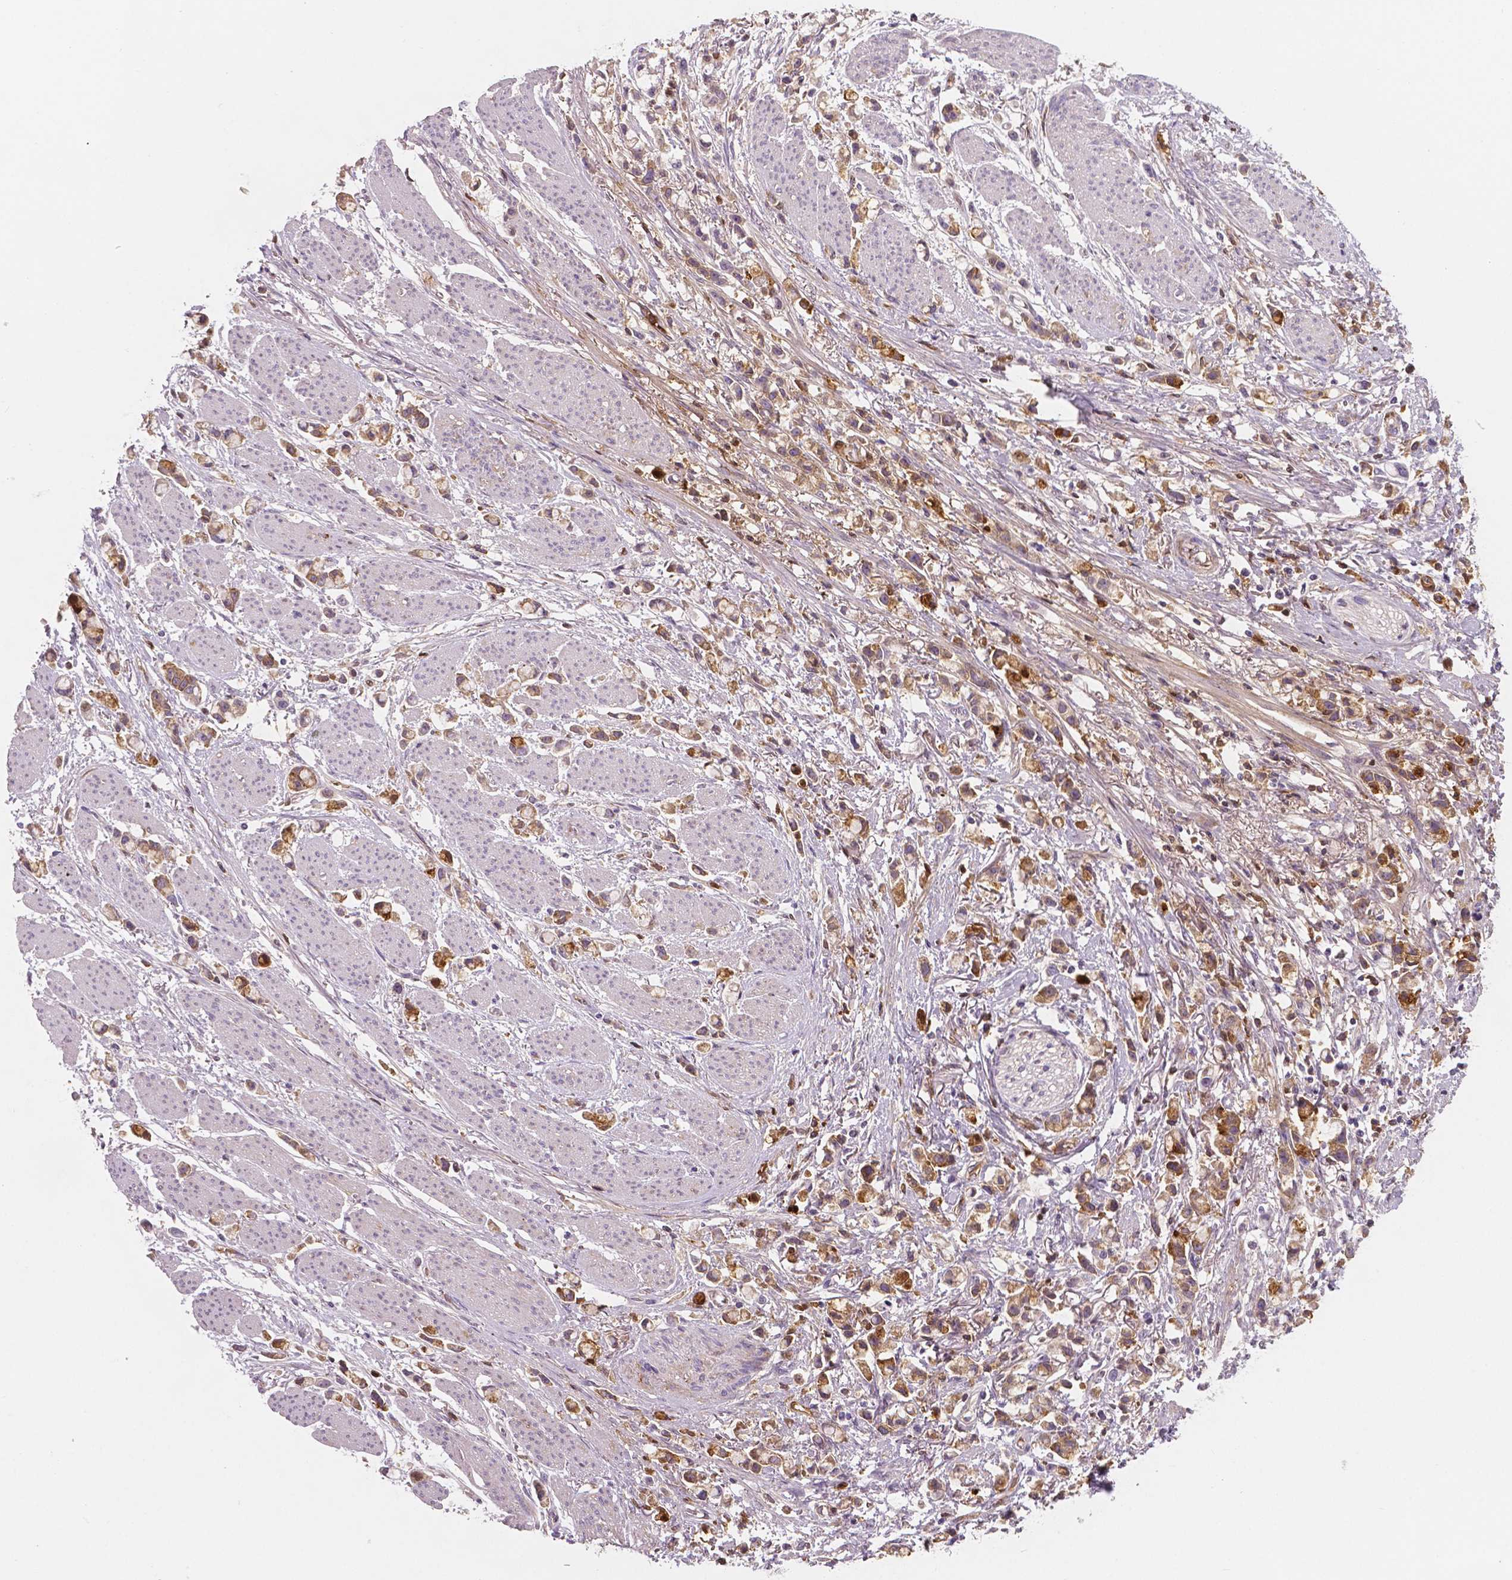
{"staining": {"intensity": "moderate", "quantity": ">75%", "location": "cytoplasmic/membranous"}, "tissue": "stomach cancer", "cell_type": "Tumor cells", "image_type": "cancer", "snomed": [{"axis": "morphology", "description": "Adenocarcinoma, NOS"}, {"axis": "topography", "description": "Stomach"}], "caption": "Stomach cancer stained with a protein marker exhibits moderate staining in tumor cells.", "gene": "APOA4", "patient": {"sex": "female", "age": 81}}